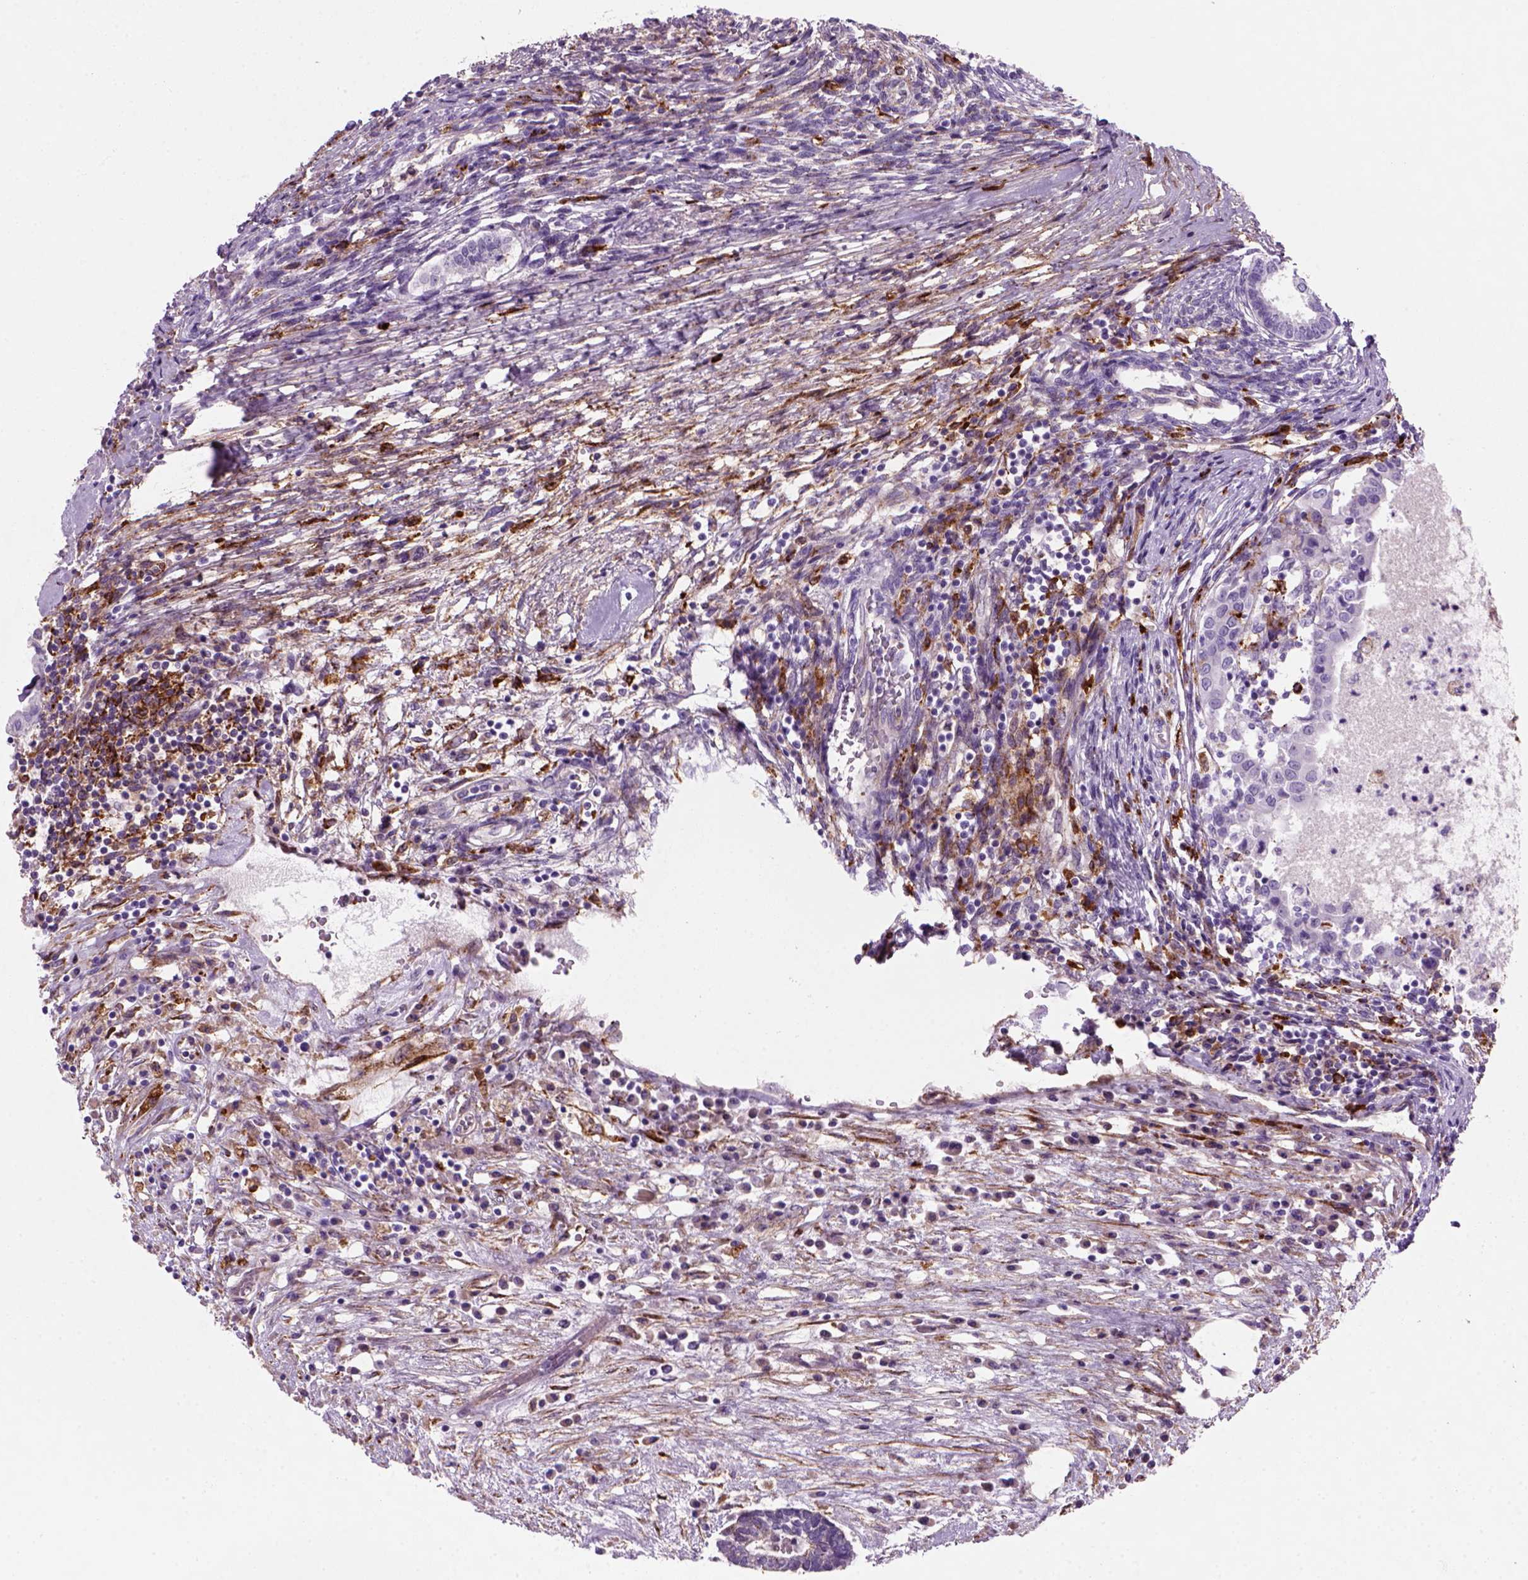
{"staining": {"intensity": "negative", "quantity": "none", "location": "none"}, "tissue": "testis cancer", "cell_type": "Tumor cells", "image_type": "cancer", "snomed": [{"axis": "morphology", "description": "Carcinoma, Embryonal, NOS"}, {"axis": "topography", "description": "Testis"}], "caption": "A photomicrograph of human embryonal carcinoma (testis) is negative for staining in tumor cells. (Brightfield microscopy of DAB immunohistochemistry (IHC) at high magnification).", "gene": "MARCKS", "patient": {"sex": "male", "age": 37}}